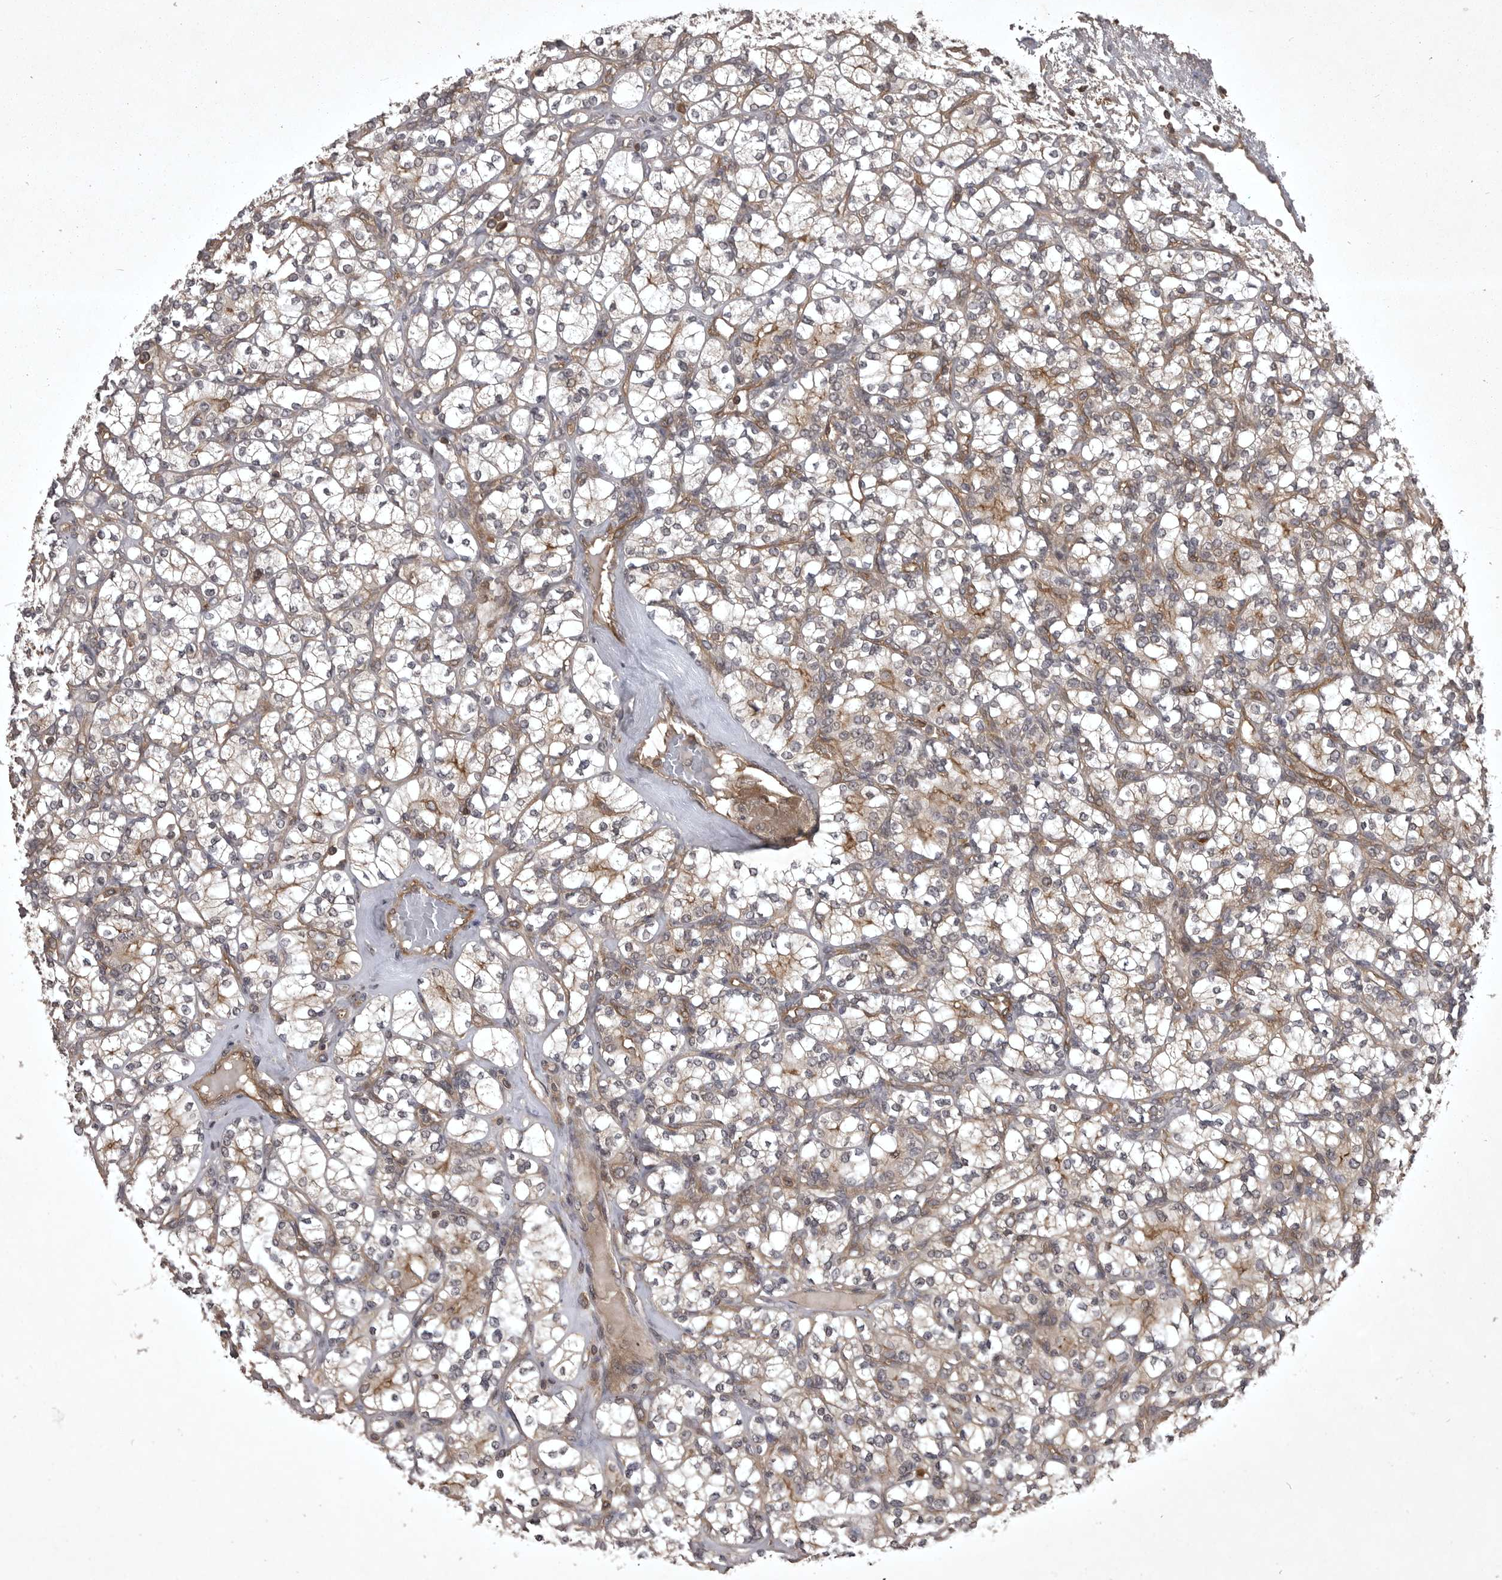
{"staining": {"intensity": "weak", "quantity": ">75%", "location": "cytoplasmic/membranous"}, "tissue": "renal cancer", "cell_type": "Tumor cells", "image_type": "cancer", "snomed": [{"axis": "morphology", "description": "Adenocarcinoma, NOS"}, {"axis": "topography", "description": "Kidney"}], "caption": "A high-resolution histopathology image shows immunohistochemistry staining of renal adenocarcinoma, which demonstrates weak cytoplasmic/membranous expression in approximately >75% of tumor cells. The staining was performed using DAB (3,3'-diaminobenzidine), with brown indicating positive protein expression. Nuclei are stained blue with hematoxylin.", "gene": "STK24", "patient": {"sex": "male", "age": 77}}